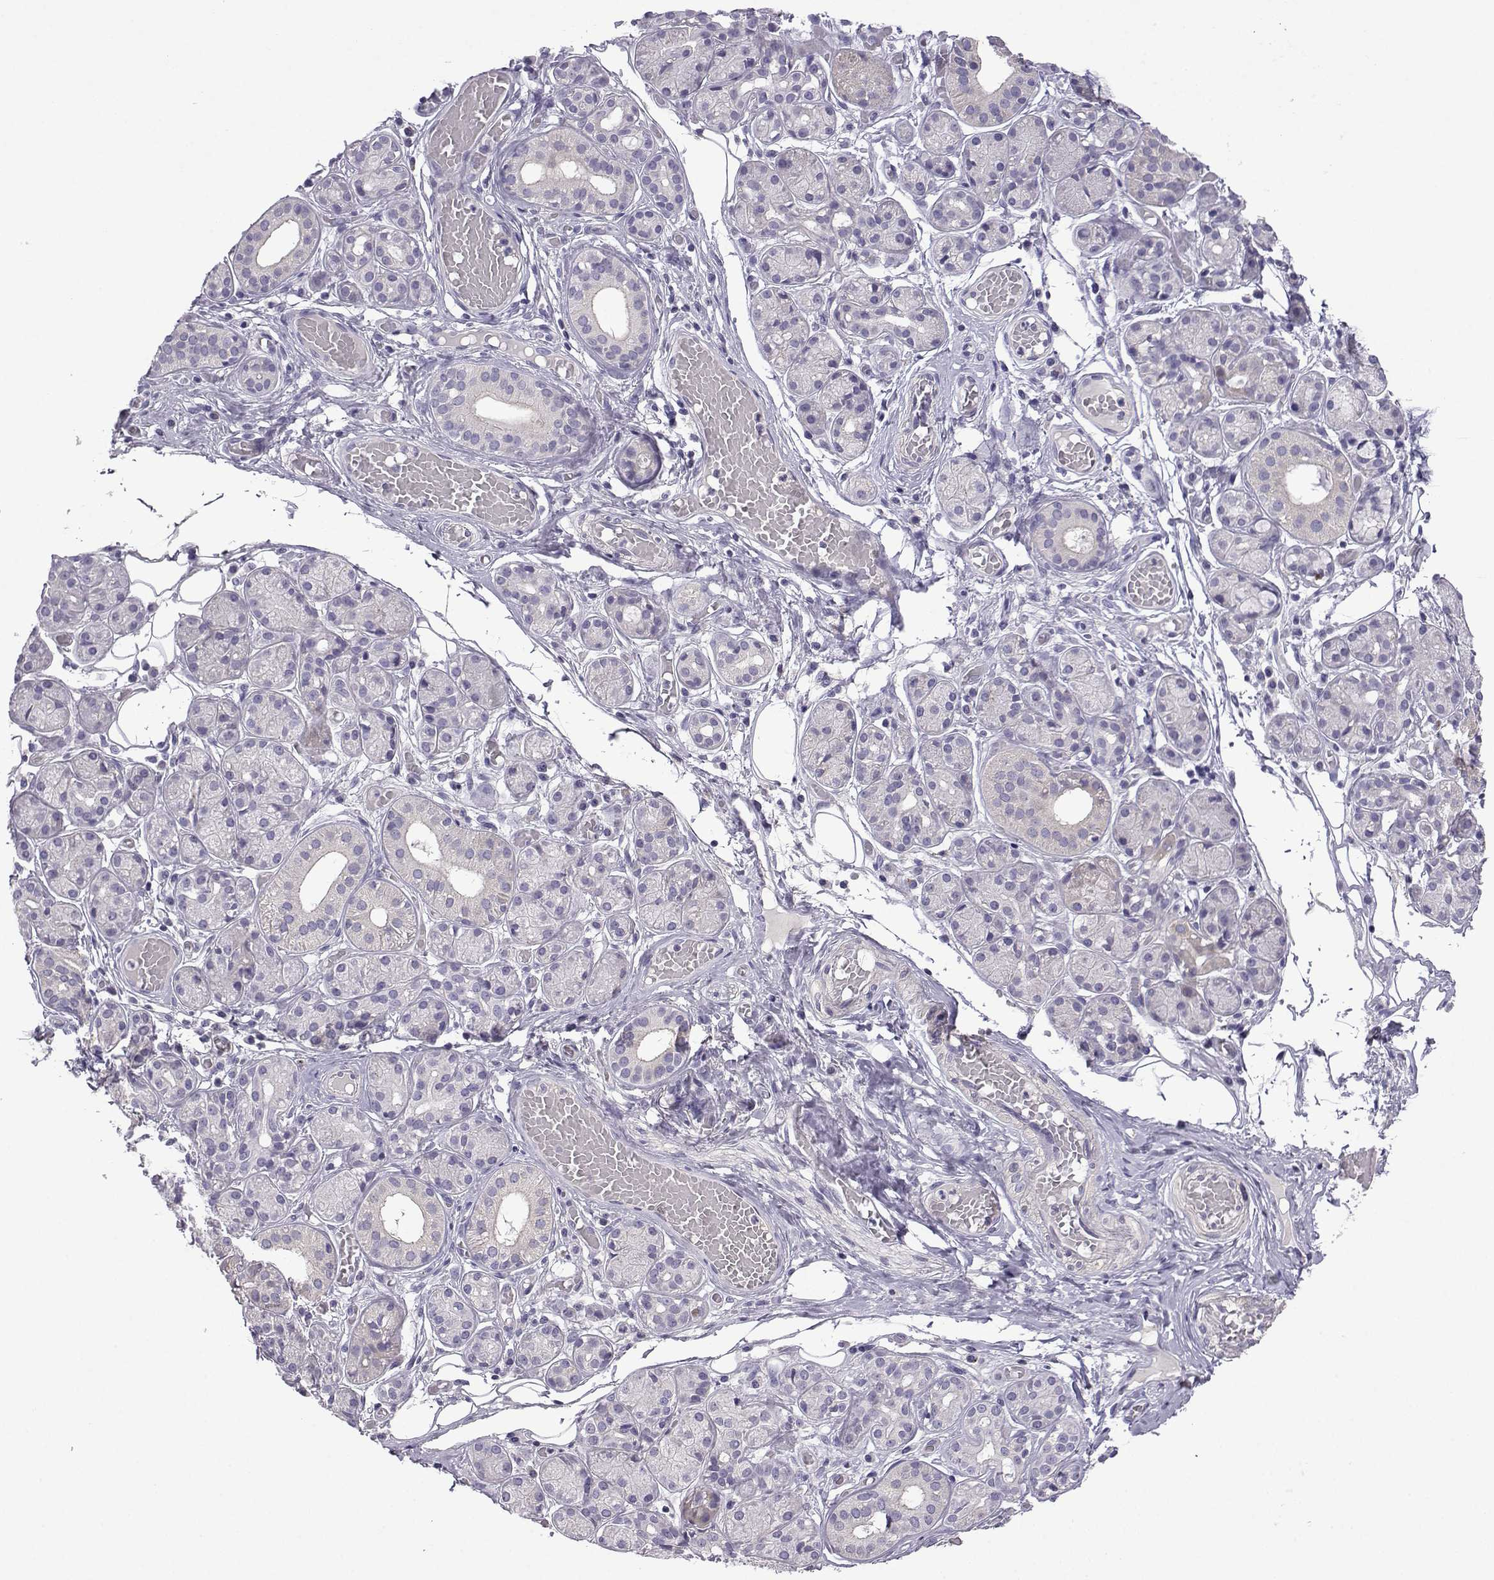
{"staining": {"intensity": "negative", "quantity": "none", "location": "none"}, "tissue": "salivary gland", "cell_type": "Glandular cells", "image_type": "normal", "snomed": [{"axis": "morphology", "description": "Normal tissue, NOS"}, {"axis": "topography", "description": "Salivary gland"}, {"axis": "topography", "description": "Peripheral nerve tissue"}], "caption": "Image shows no protein expression in glandular cells of normal salivary gland.", "gene": "SPACA7", "patient": {"sex": "male", "age": 71}}